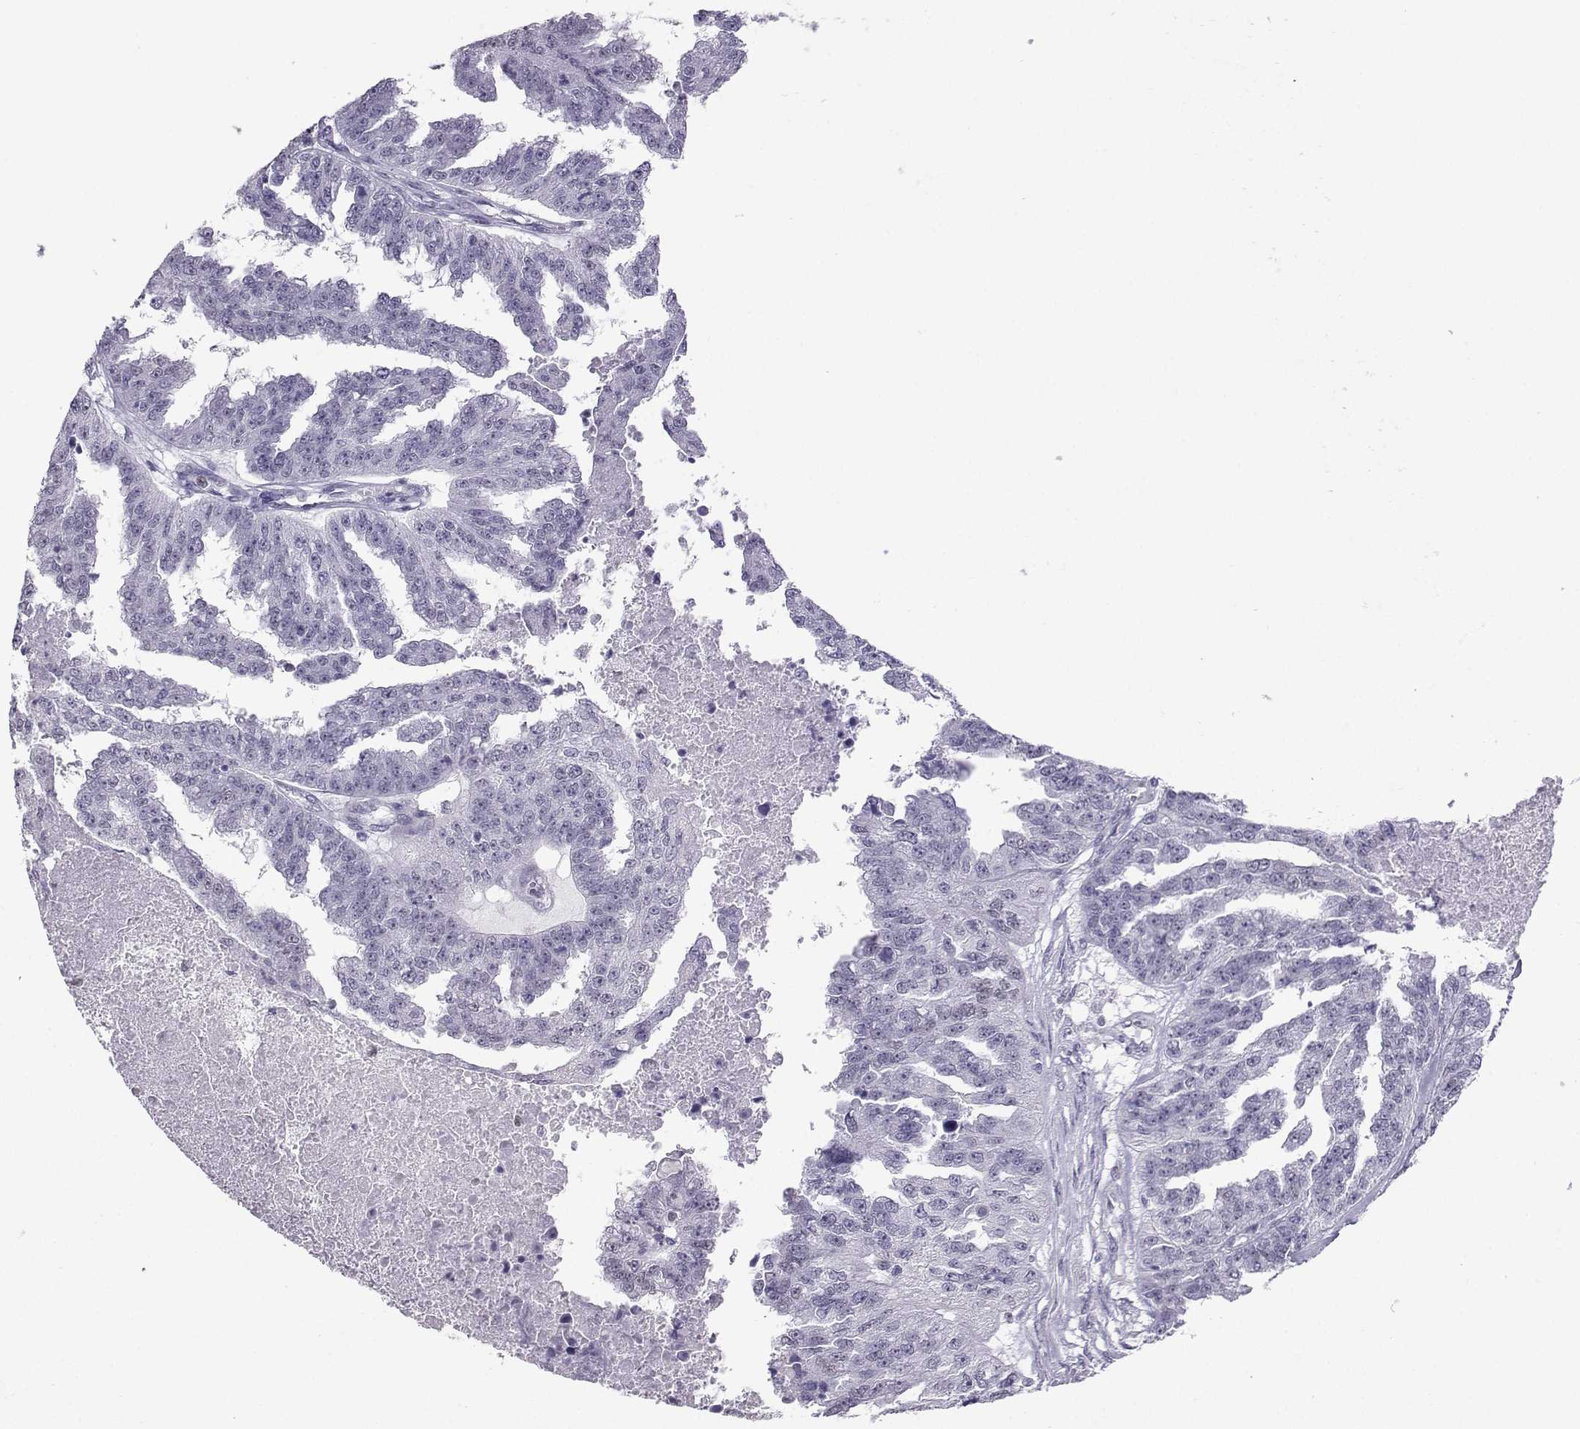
{"staining": {"intensity": "negative", "quantity": "none", "location": "none"}, "tissue": "ovarian cancer", "cell_type": "Tumor cells", "image_type": "cancer", "snomed": [{"axis": "morphology", "description": "Cystadenocarcinoma, serous, NOS"}, {"axis": "topography", "description": "Ovary"}], "caption": "Immunohistochemical staining of serous cystadenocarcinoma (ovarian) exhibits no significant positivity in tumor cells.", "gene": "TEDC2", "patient": {"sex": "female", "age": 58}}